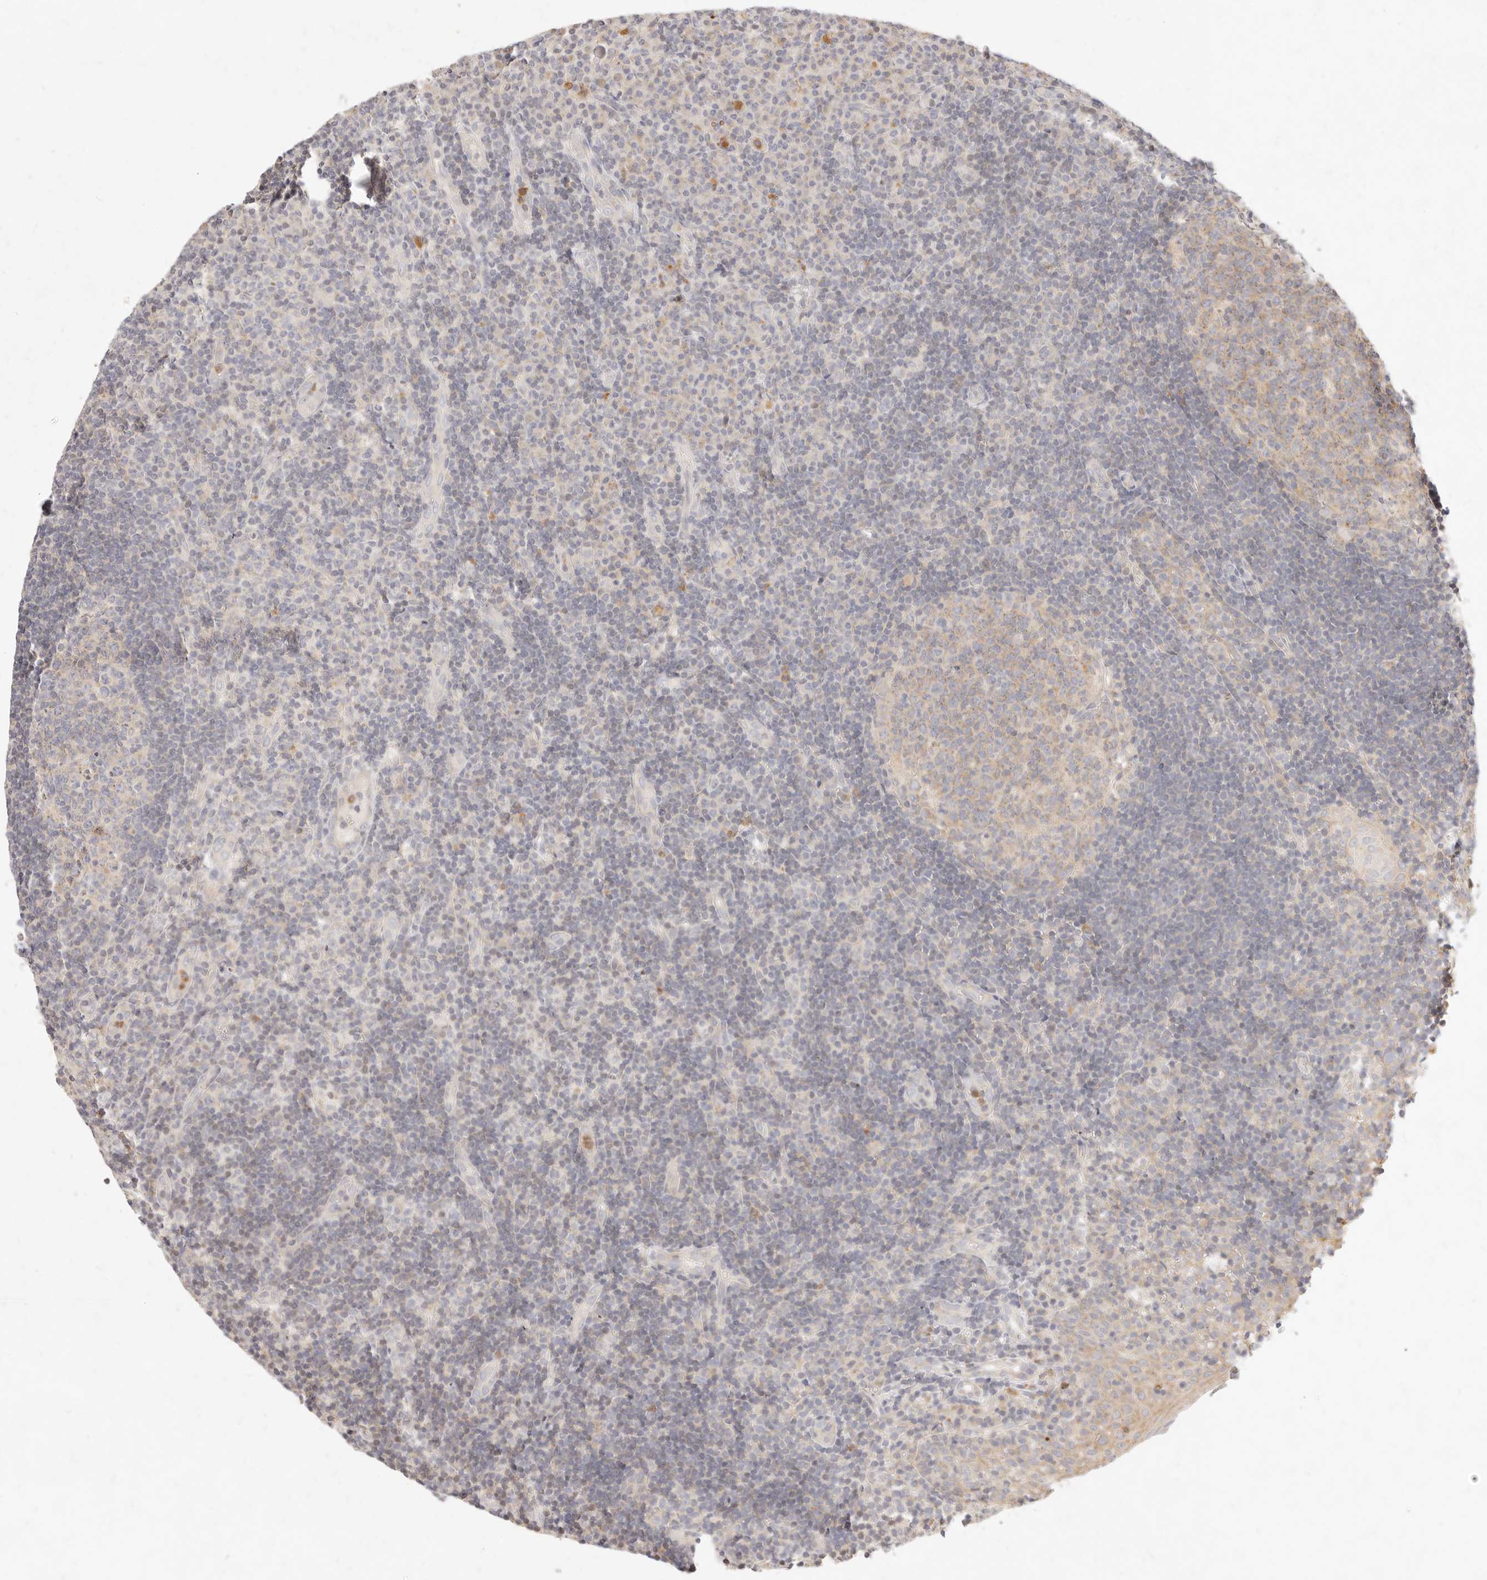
{"staining": {"intensity": "weak", "quantity": "25%-75%", "location": "cytoplasmic/membranous"}, "tissue": "tonsil", "cell_type": "Germinal center cells", "image_type": "normal", "snomed": [{"axis": "morphology", "description": "Normal tissue, NOS"}, {"axis": "topography", "description": "Tonsil"}], "caption": "Normal tonsil was stained to show a protein in brown. There is low levels of weak cytoplasmic/membranous expression in approximately 25%-75% of germinal center cells.", "gene": "ASCL3", "patient": {"sex": "female", "age": 40}}